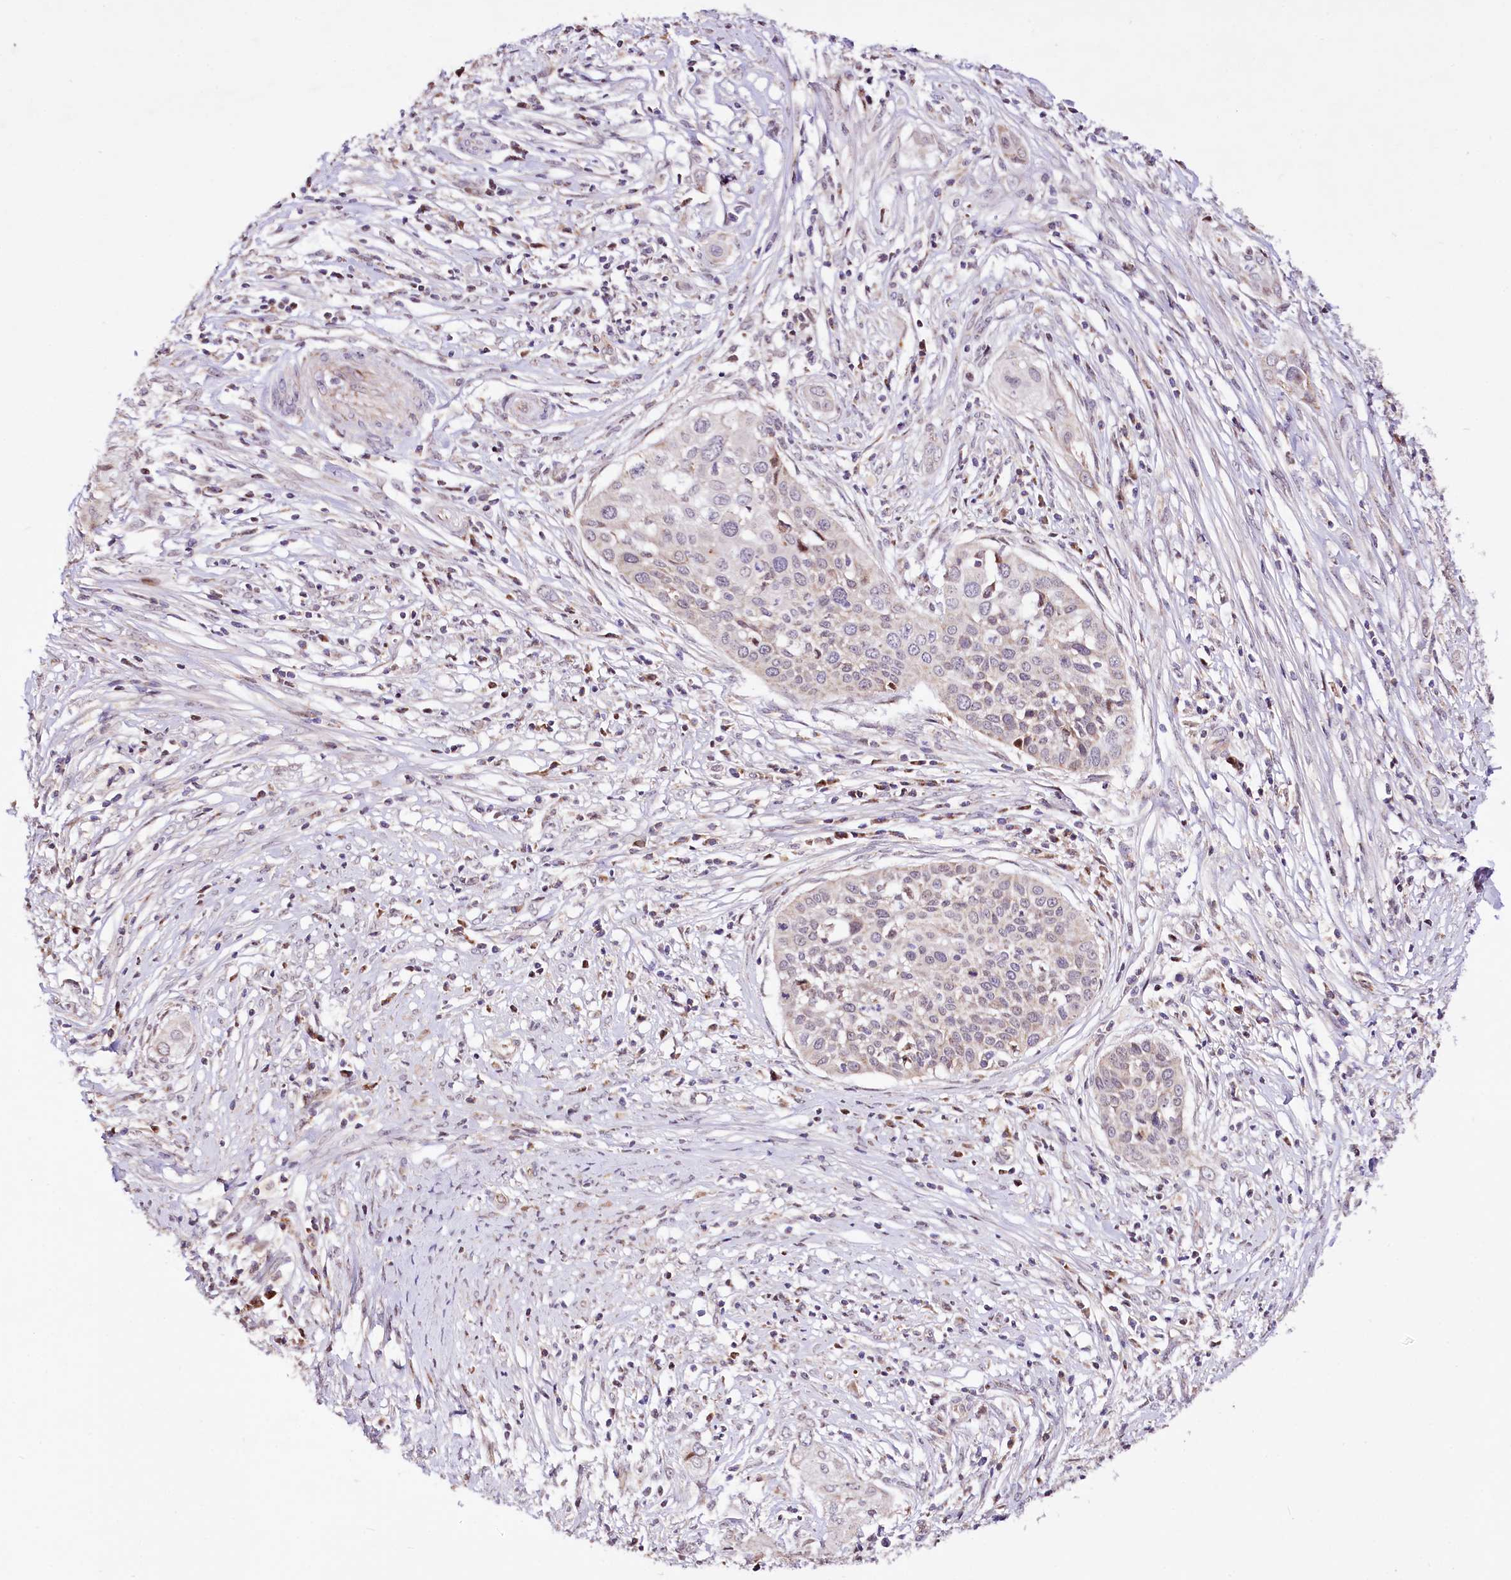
{"staining": {"intensity": "negative", "quantity": "none", "location": "none"}, "tissue": "cervical cancer", "cell_type": "Tumor cells", "image_type": "cancer", "snomed": [{"axis": "morphology", "description": "Squamous cell carcinoma, NOS"}, {"axis": "topography", "description": "Cervix"}], "caption": "Tumor cells are negative for brown protein staining in cervical cancer (squamous cell carcinoma).", "gene": "ST7", "patient": {"sex": "female", "age": 34}}